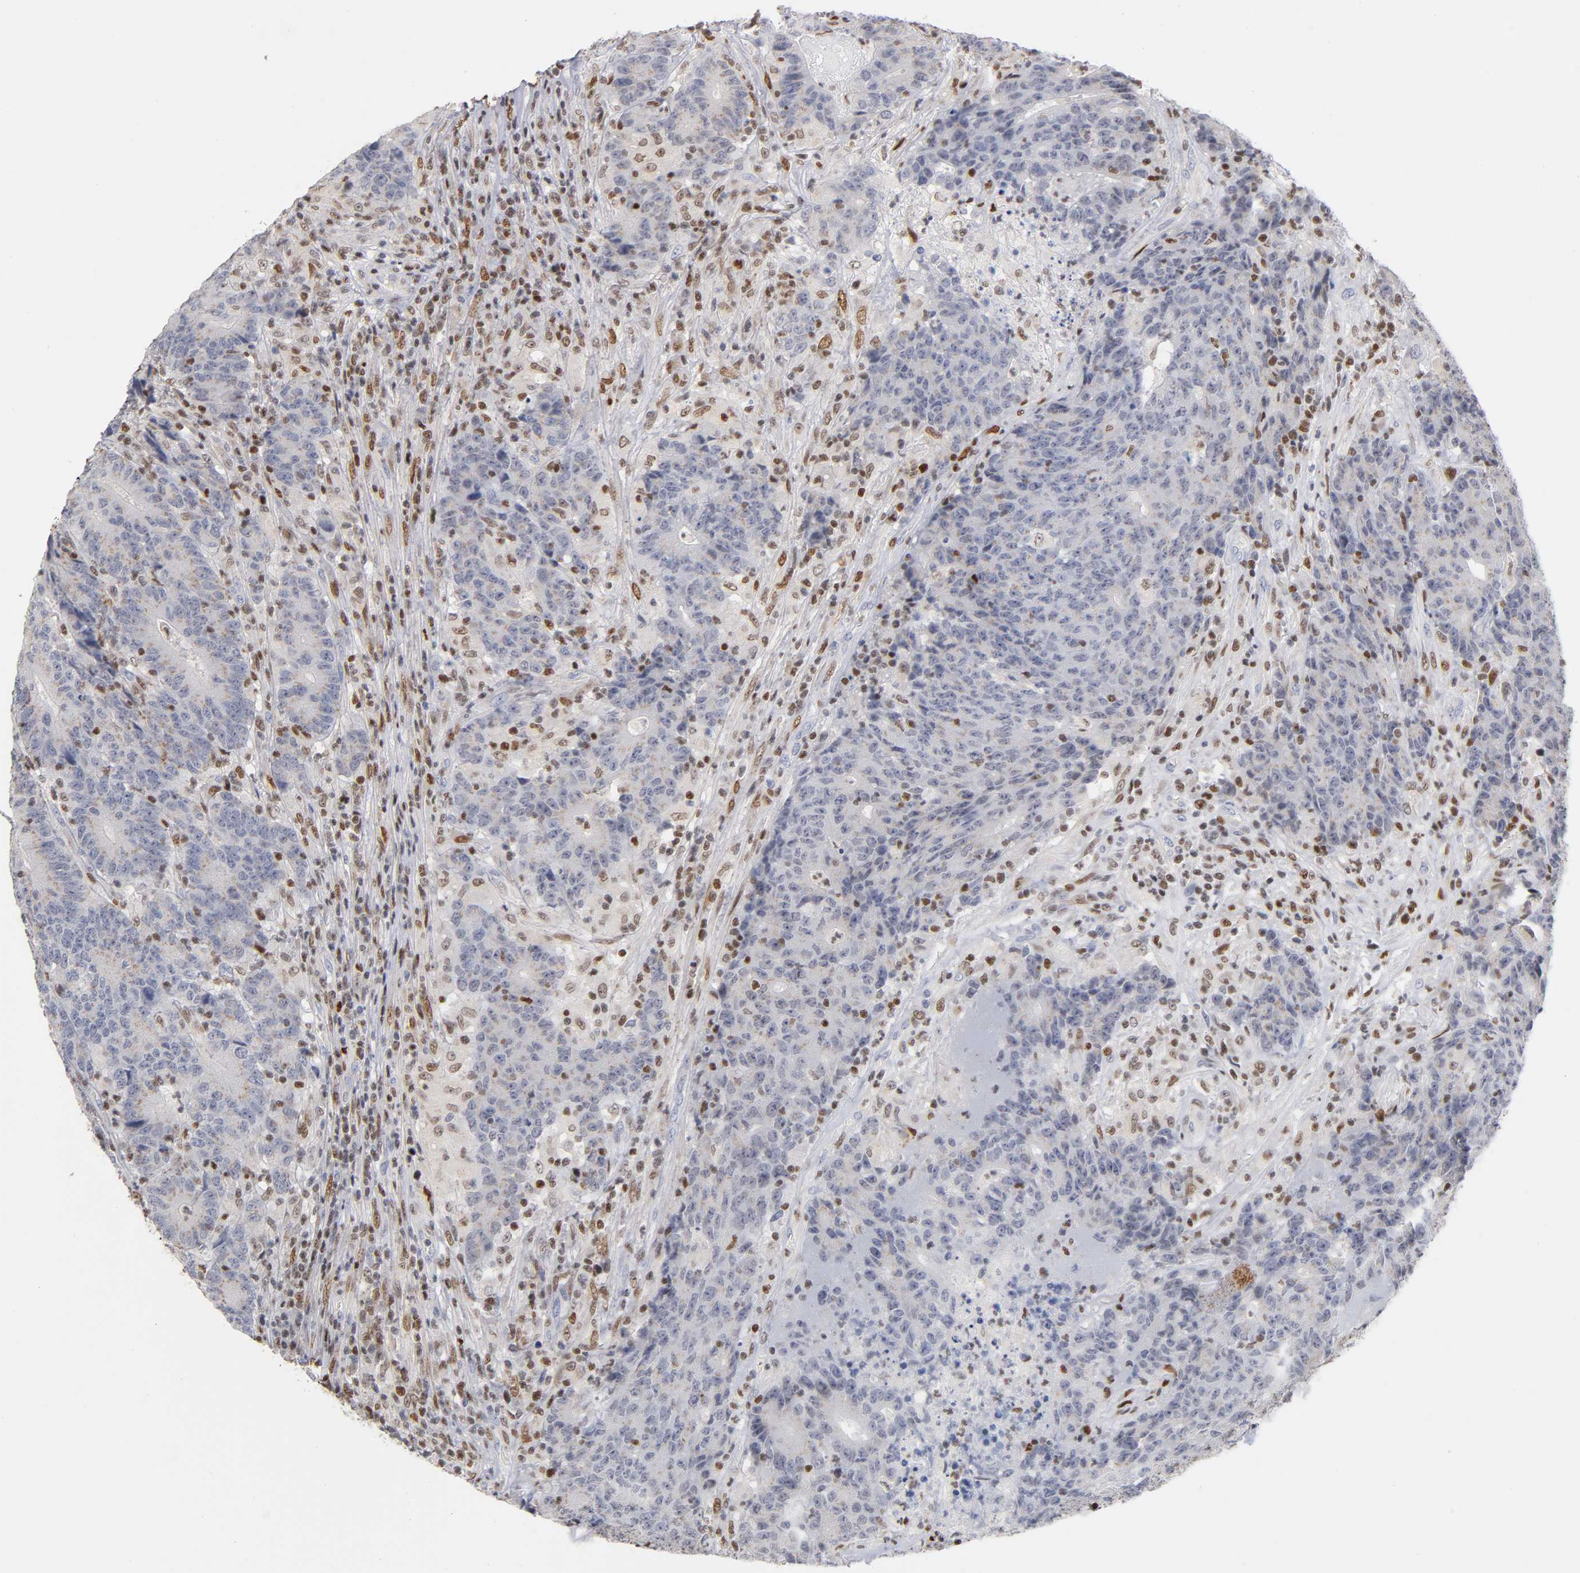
{"staining": {"intensity": "negative", "quantity": "none", "location": "none"}, "tissue": "colorectal cancer", "cell_type": "Tumor cells", "image_type": "cancer", "snomed": [{"axis": "morphology", "description": "Normal tissue, NOS"}, {"axis": "morphology", "description": "Adenocarcinoma, NOS"}, {"axis": "topography", "description": "Colon"}], "caption": "Protein analysis of colorectal adenocarcinoma displays no significant staining in tumor cells.", "gene": "RUNX1", "patient": {"sex": "female", "age": 75}}